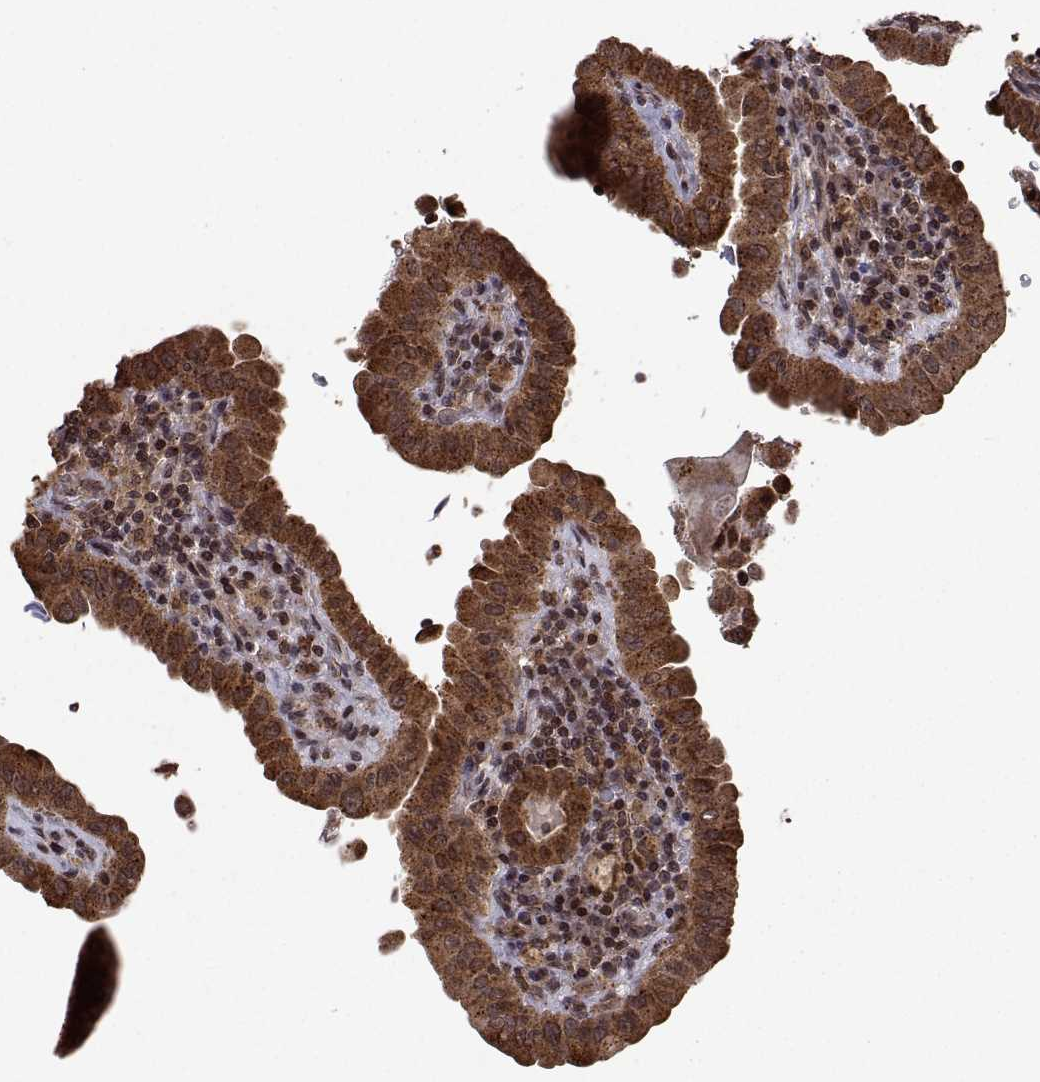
{"staining": {"intensity": "moderate", "quantity": ">75%", "location": "cytoplasmic/membranous"}, "tissue": "thyroid cancer", "cell_type": "Tumor cells", "image_type": "cancer", "snomed": [{"axis": "morphology", "description": "Papillary adenocarcinoma, NOS"}, {"axis": "topography", "description": "Thyroid gland"}], "caption": "Human thyroid cancer (papillary adenocarcinoma) stained with a brown dye displays moderate cytoplasmic/membranous positive positivity in approximately >75% of tumor cells.", "gene": "ZNRF2", "patient": {"sex": "female", "age": 37}}